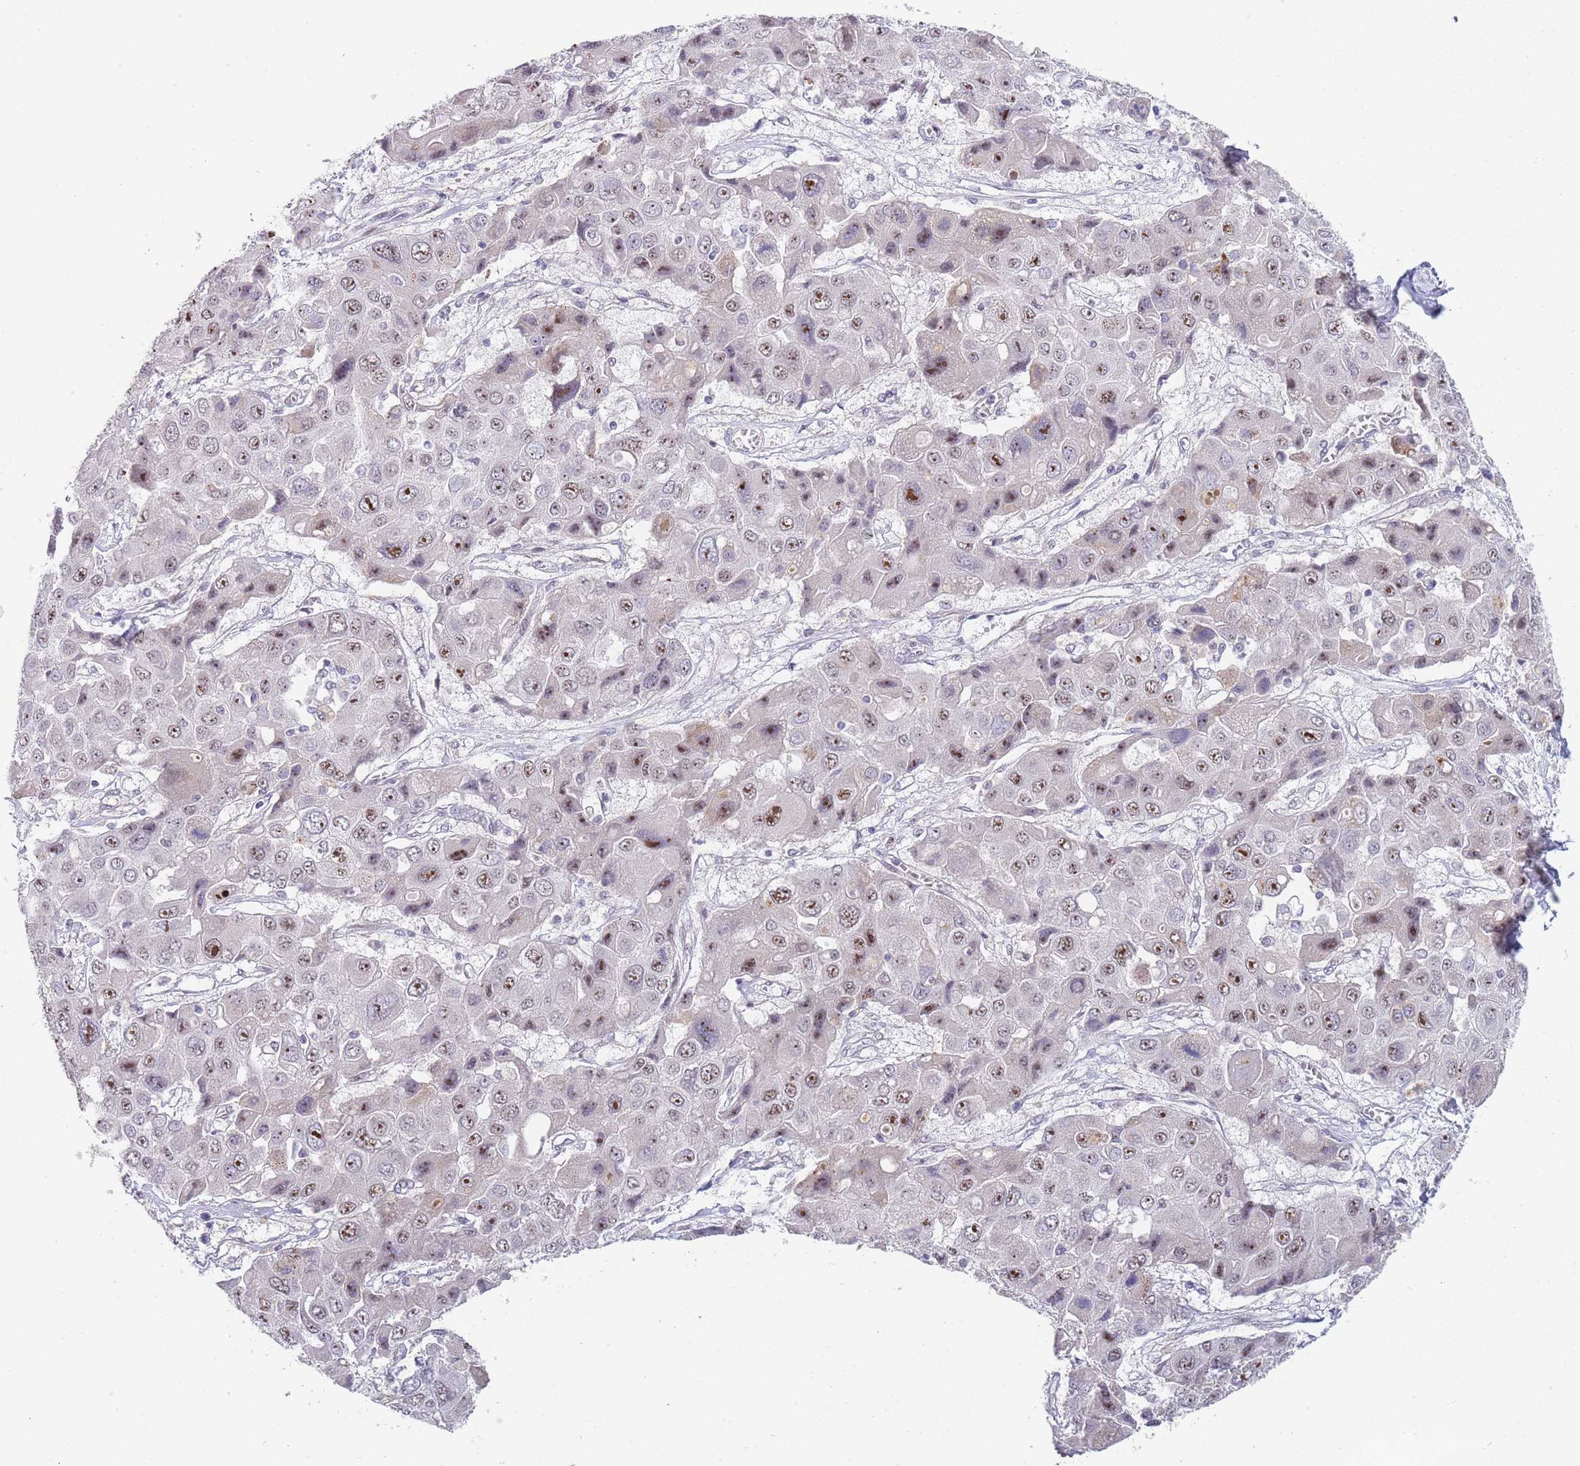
{"staining": {"intensity": "moderate", "quantity": "25%-75%", "location": "nuclear"}, "tissue": "liver cancer", "cell_type": "Tumor cells", "image_type": "cancer", "snomed": [{"axis": "morphology", "description": "Cholangiocarcinoma"}, {"axis": "topography", "description": "Liver"}], "caption": "A brown stain shows moderate nuclear staining of a protein in liver cholangiocarcinoma tumor cells.", "gene": "PLCL2", "patient": {"sex": "male", "age": 67}}